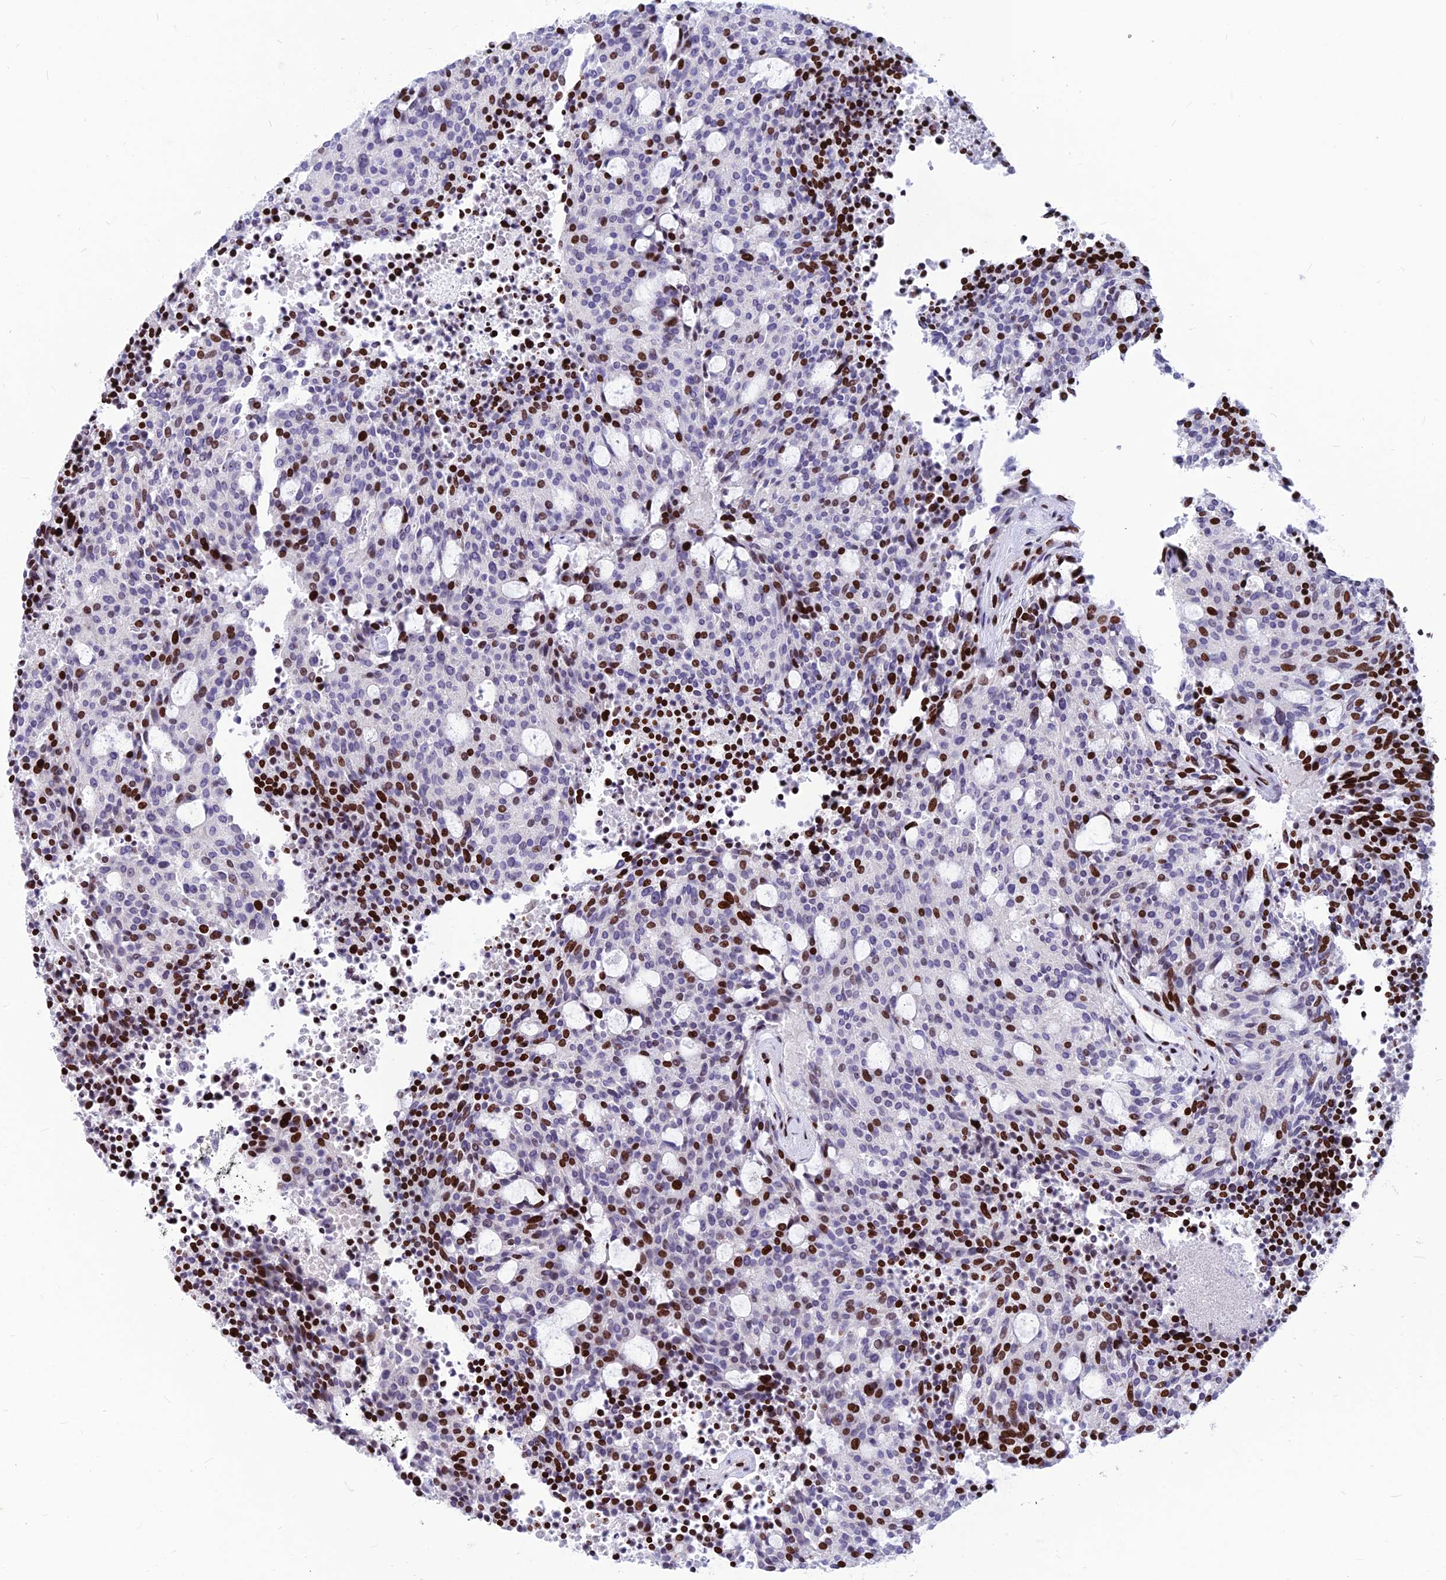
{"staining": {"intensity": "moderate", "quantity": "<25%", "location": "nuclear"}, "tissue": "carcinoid", "cell_type": "Tumor cells", "image_type": "cancer", "snomed": [{"axis": "morphology", "description": "Carcinoid, malignant, NOS"}, {"axis": "topography", "description": "Pancreas"}], "caption": "A photomicrograph showing moderate nuclear staining in approximately <25% of tumor cells in carcinoid, as visualized by brown immunohistochemical staining.", "gene": "PRPS1", "patient": {"sex": "female", "age": 54}}